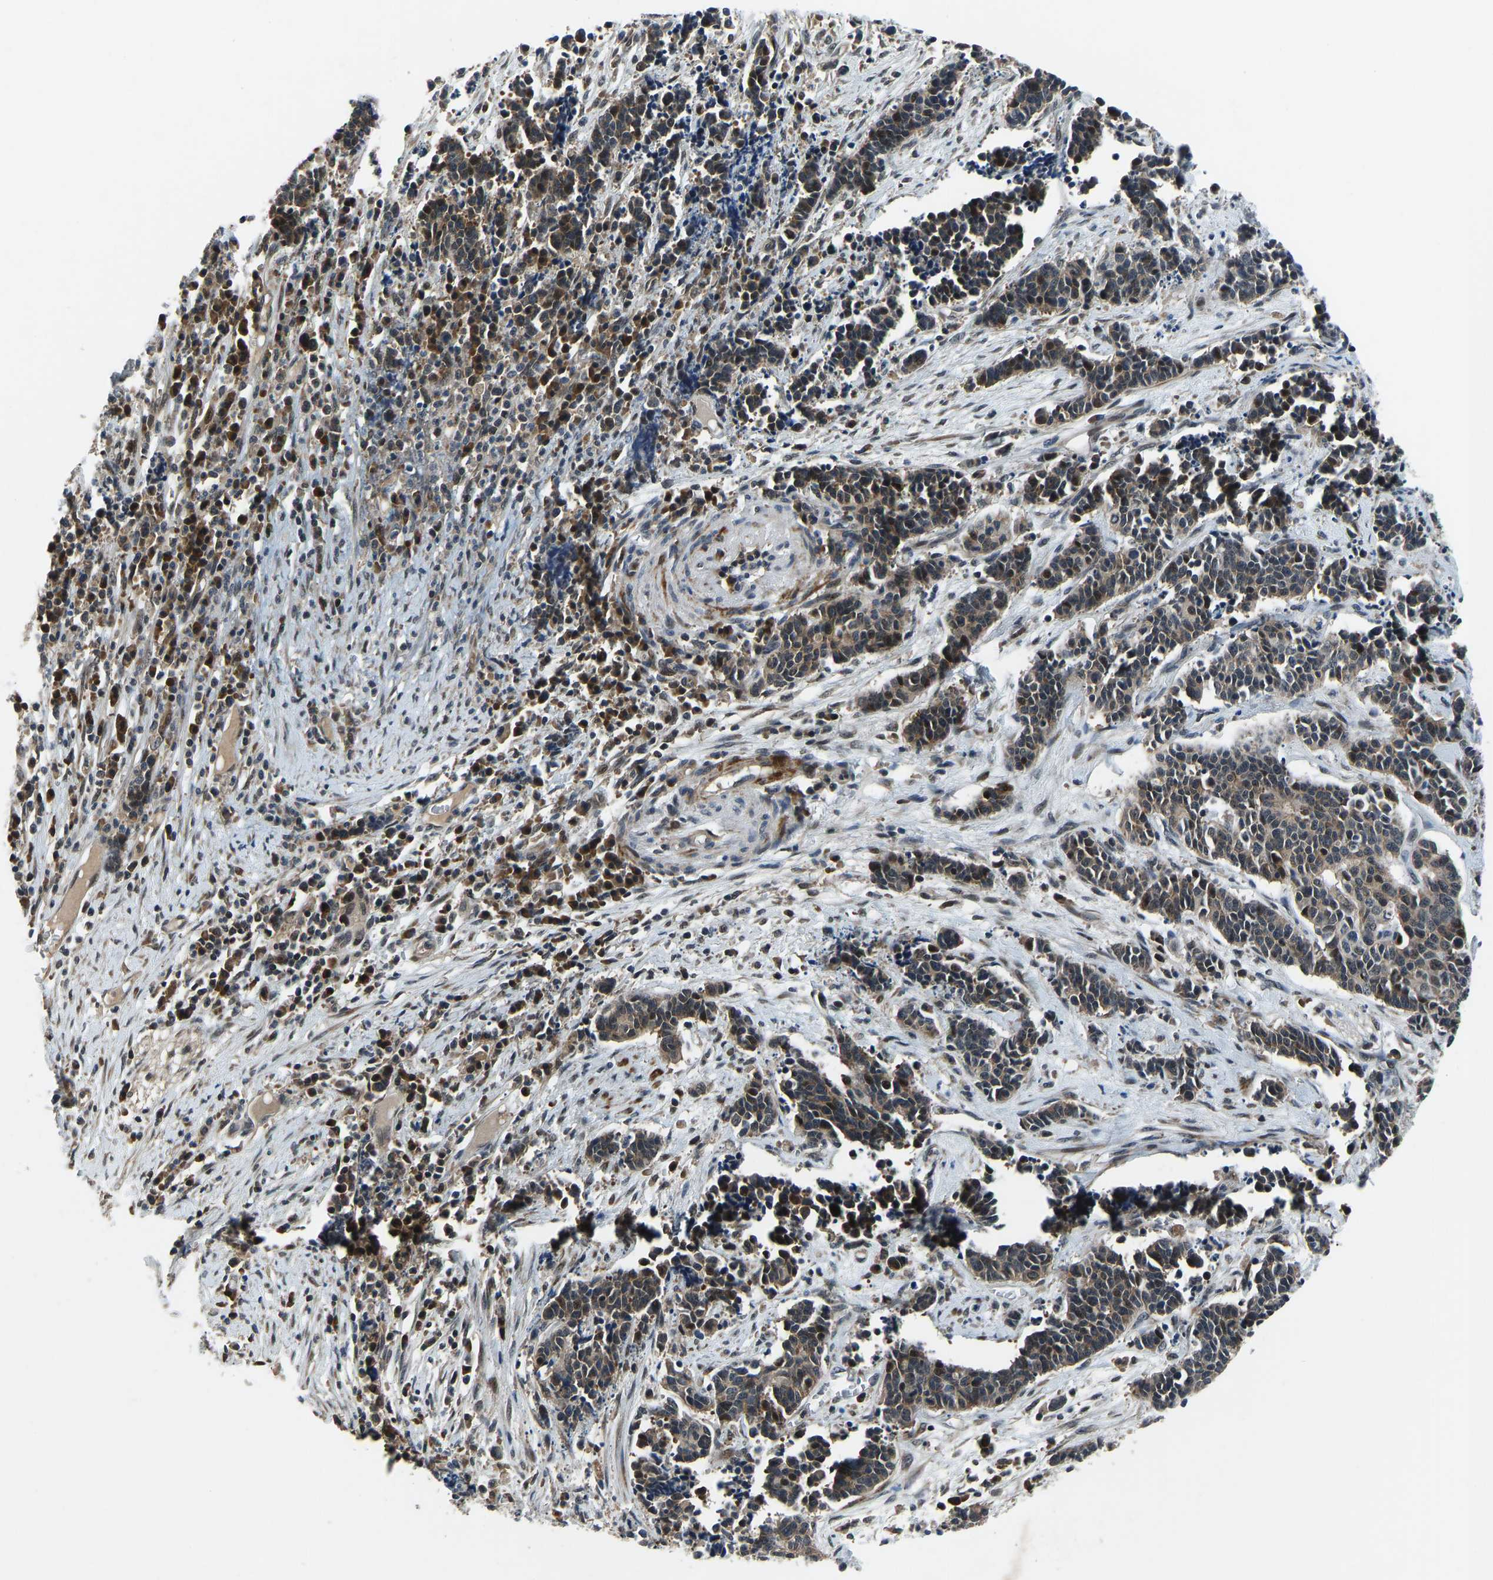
{"staining": {"intensity": "moderate", "quantity": ">75%", "location": "cytoplasmic/membranous"}, "tissue": "cervical cancer", "cell_type": "Tumor cells", "image_type": "cancer", "snomed": [{"axis": "morphology", "description": "Squamous cell carcinoma, NOS"}, {"axis": "topography", "description": "Cervix"}], "caption": "Tumor cells show moderate cytoplasmic/membranous positivity in about >75% of cells in cervical cancer.", "gene": "RLIM", "patient": {"sex": "female", "age": 35}}